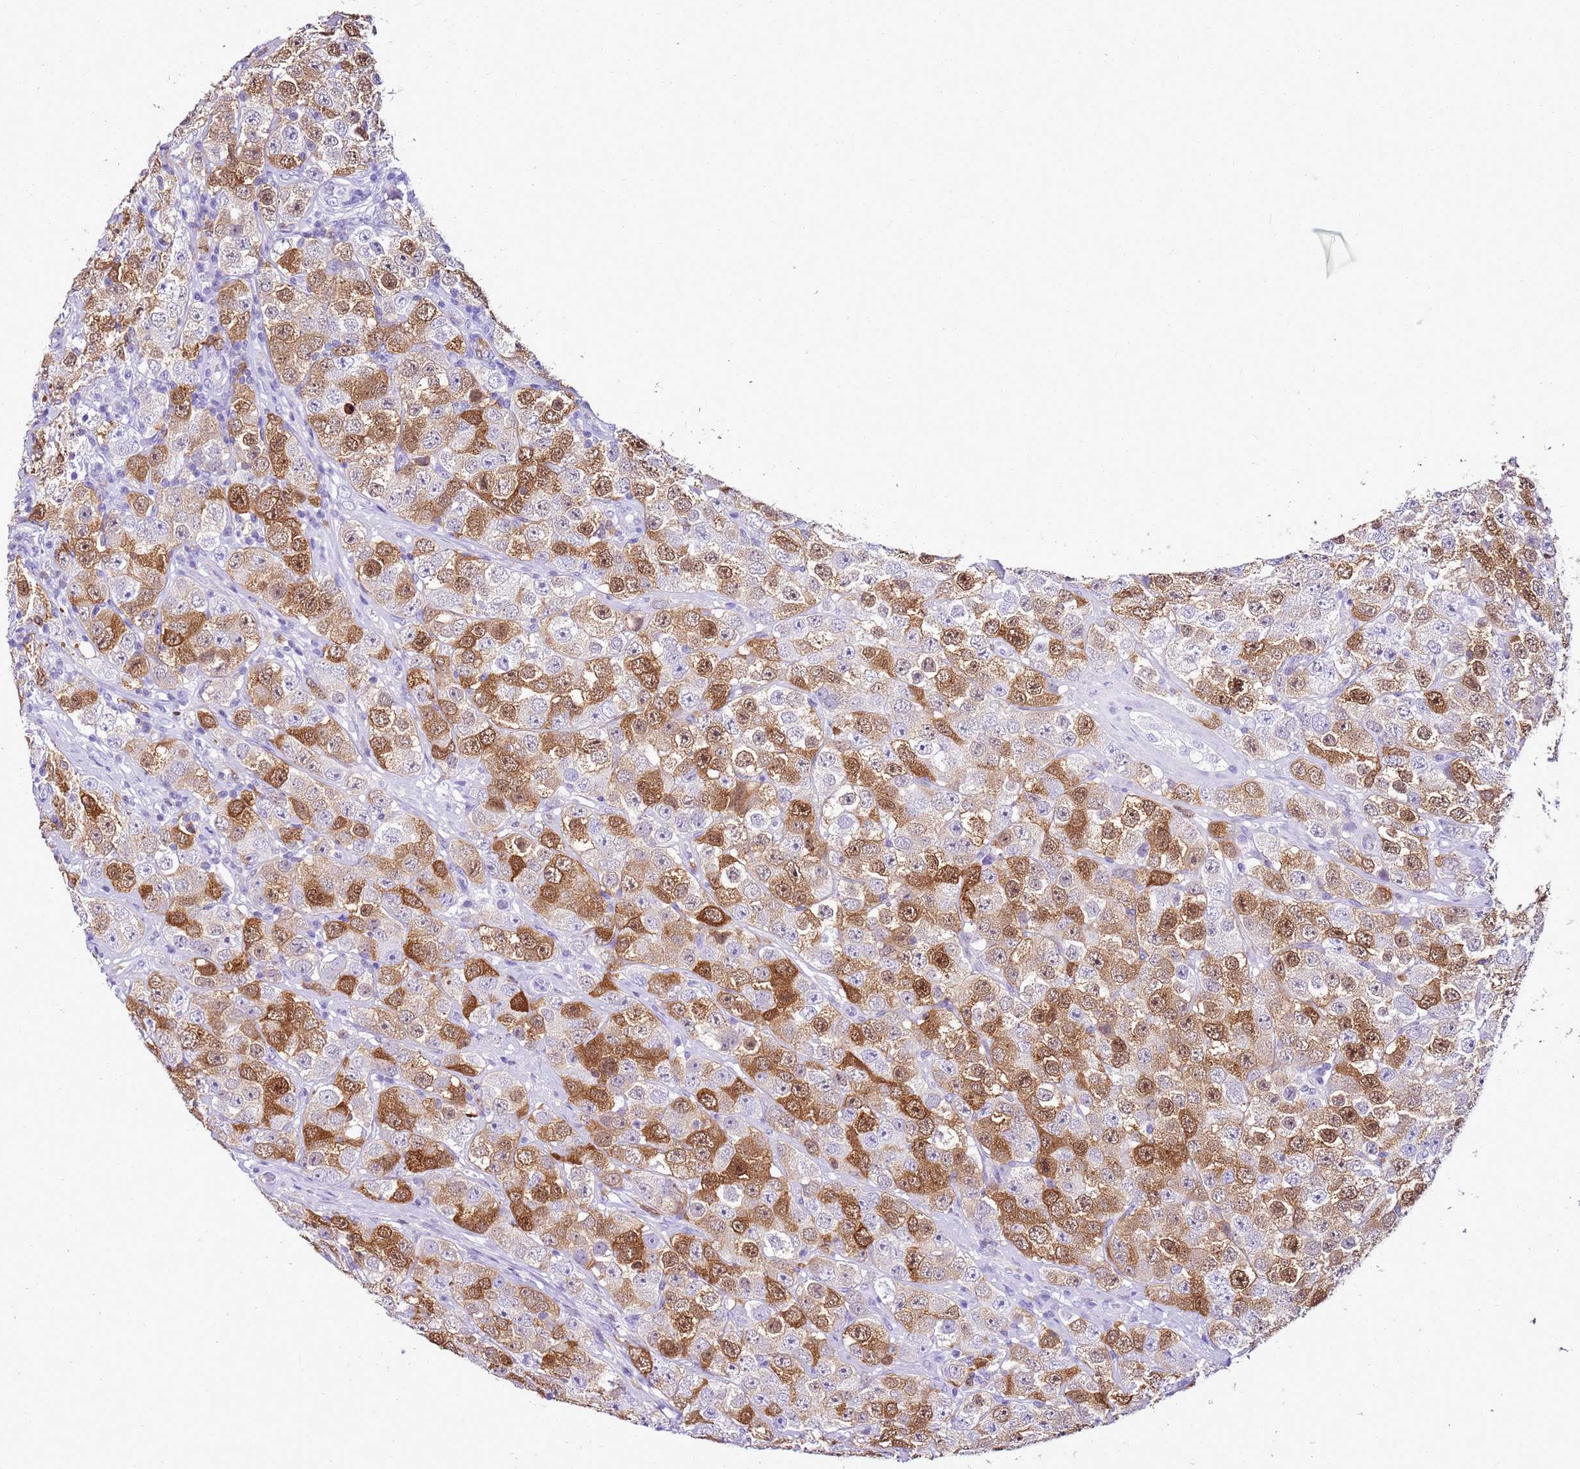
{"staining": {"intensity": "strong", "quantity": "25%-75%", "location": "cytoplasmic/membranous,nuclear"}, "tissue": "testis cancer", "cell_type": "Tumor cells", "image_type": "cancer", "snomed": [{"axis": "morphology", "description": "Seminoma, NOS"}, {"axis": "topography", "description": "Testis"}], "caption": "Testis cancer was stained to show a protein in brown. There is high levels of strong cytoplasmic/membranous and nuclear expression in approximately 25%-75% of tumor cells.", "gene": "SPC25", "patient": {"sex": "male", "age": 28}}